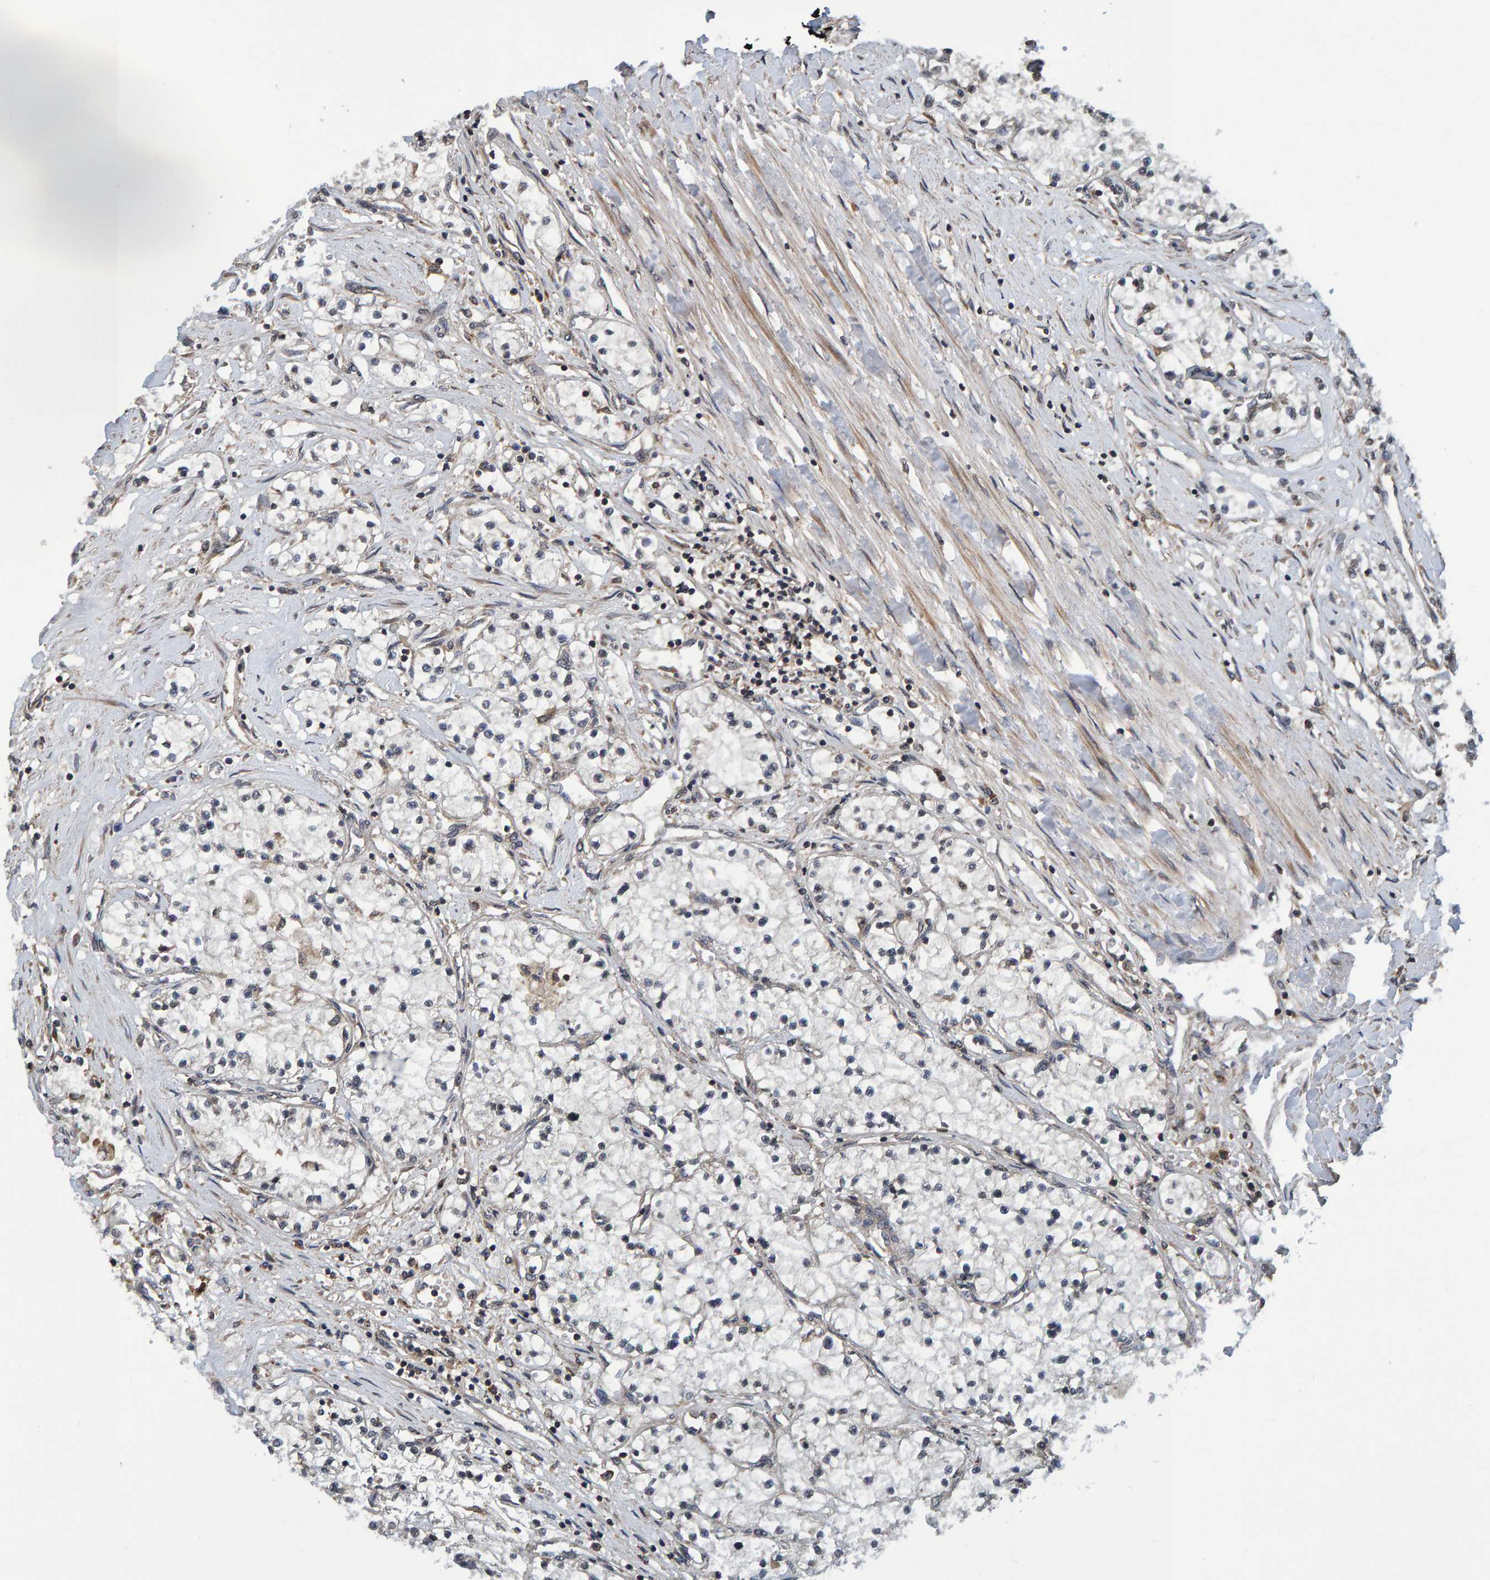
{"staining": {"intensity": "negative", "quantity": "none", "location": "none"}, "tissue": "renal cancer", "cell_type": "Tumor cells", "image_type": "cancer", "snomed": [{"axis": "morphology", "description": "Adenocarcinoma, NOS"}, {"axis": "topography", "description": "Kidney"}], "caption": "DAB (3,3'-diaminobenzidine) immunohistochemical staining of adenocarcinoma (renal) reveals no significant expression in tumor cells. The staining was performed using DAB to visualize the protein expression in brown, while the nuclei were stained in blue with hematoxylin (Magnification: 20x).", "gene": "GAB2", "patient": {"sex": "male", "age": 68}}